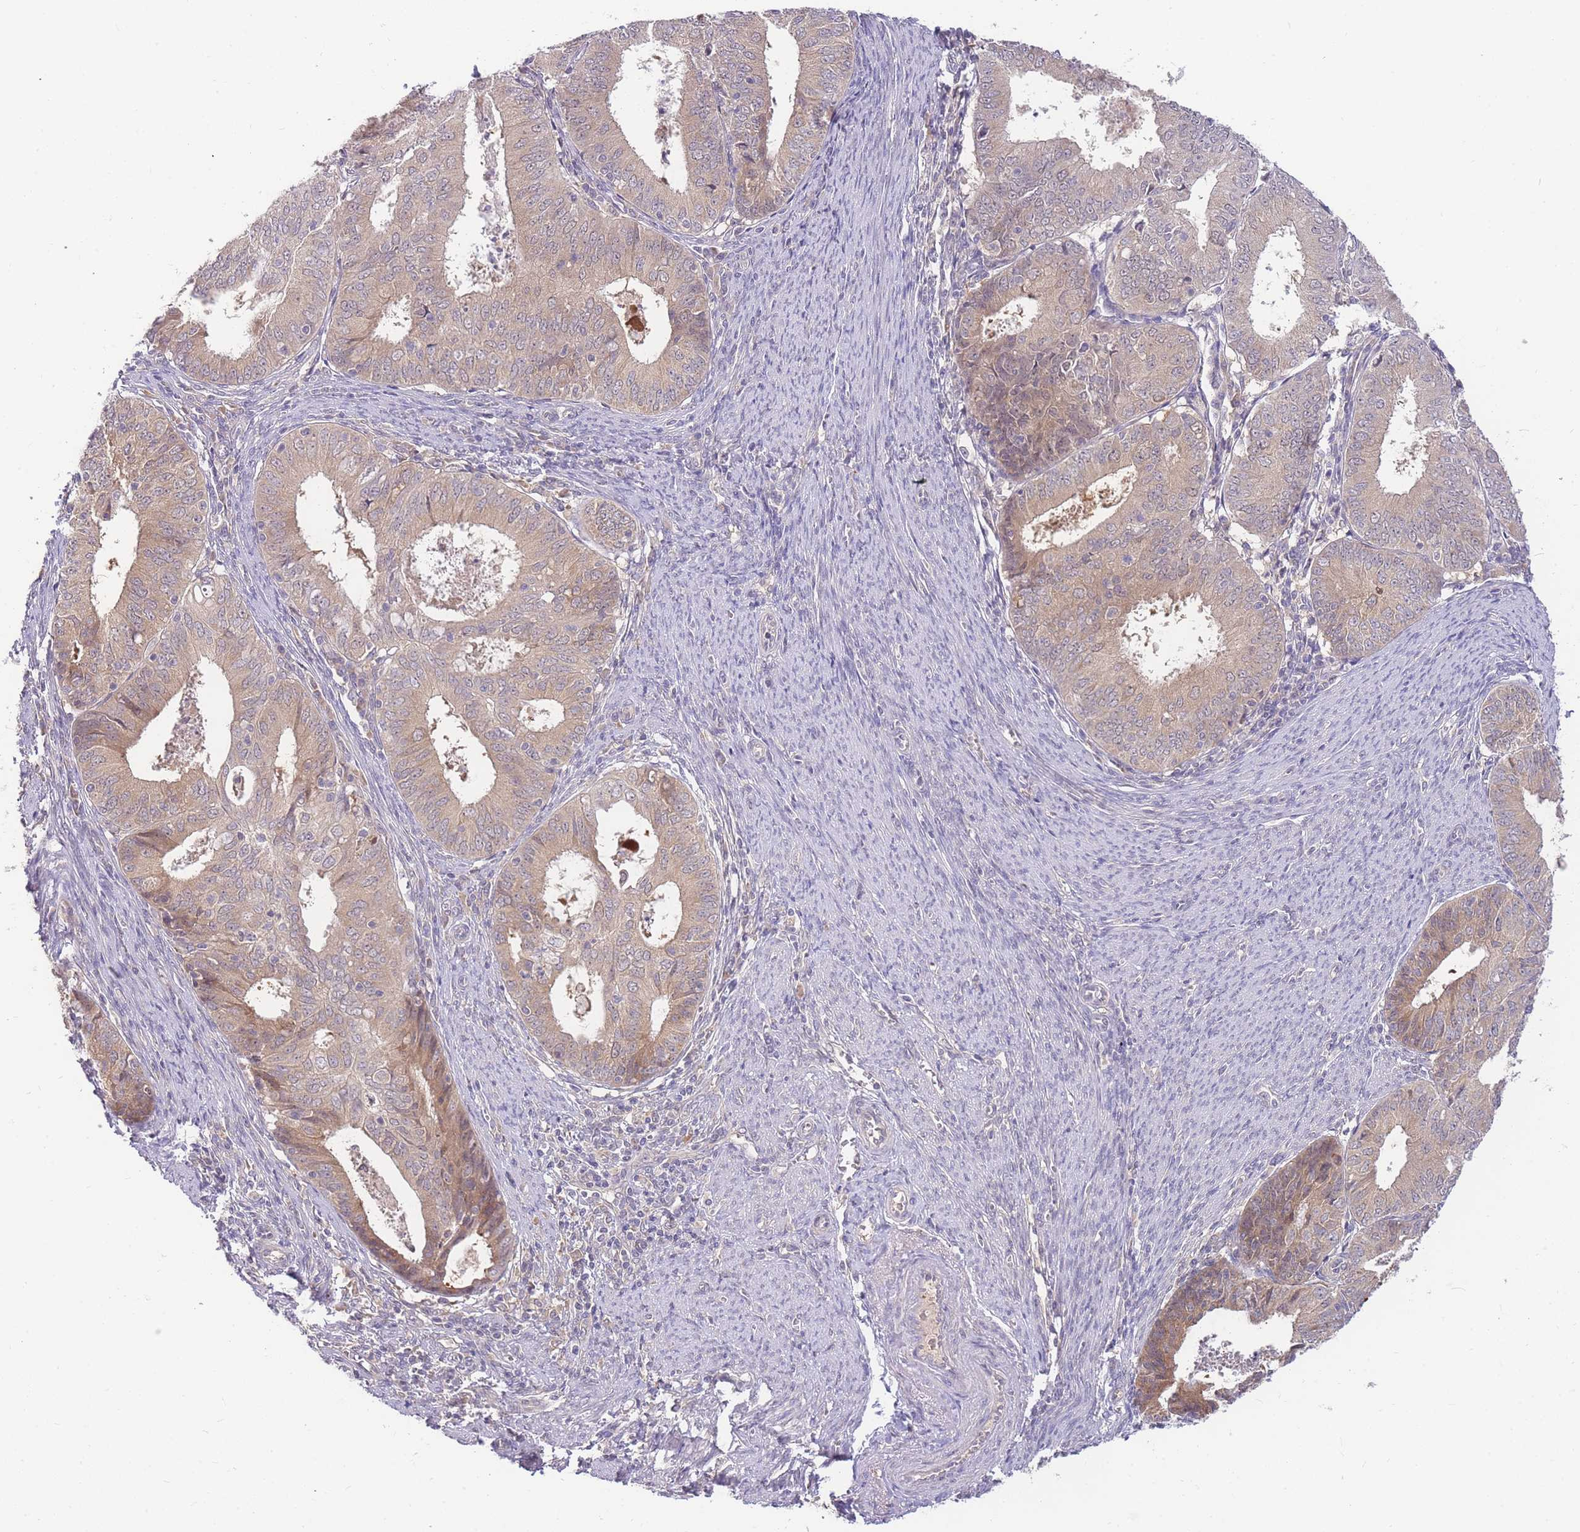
{"staining": {"intensity": "weak", "quantity": "<25%", "location": "cytoplasmic/membranous"}, "tissue": "endometrial cancer", "cell_type": "Tumor cells", "image_type": "cancer", "snomed": [{"axis": "morphology", "description": "Adenocarcinoma, NOS"}, {"axis": "topography", "description": "Endometrium"}], "caption": "Endometrial cancer was stained to show a protein in brown. There is no significant positivity in tumor cells.", "gene": "ZNF577", "patient": {"sex": "female", "age": 57}}